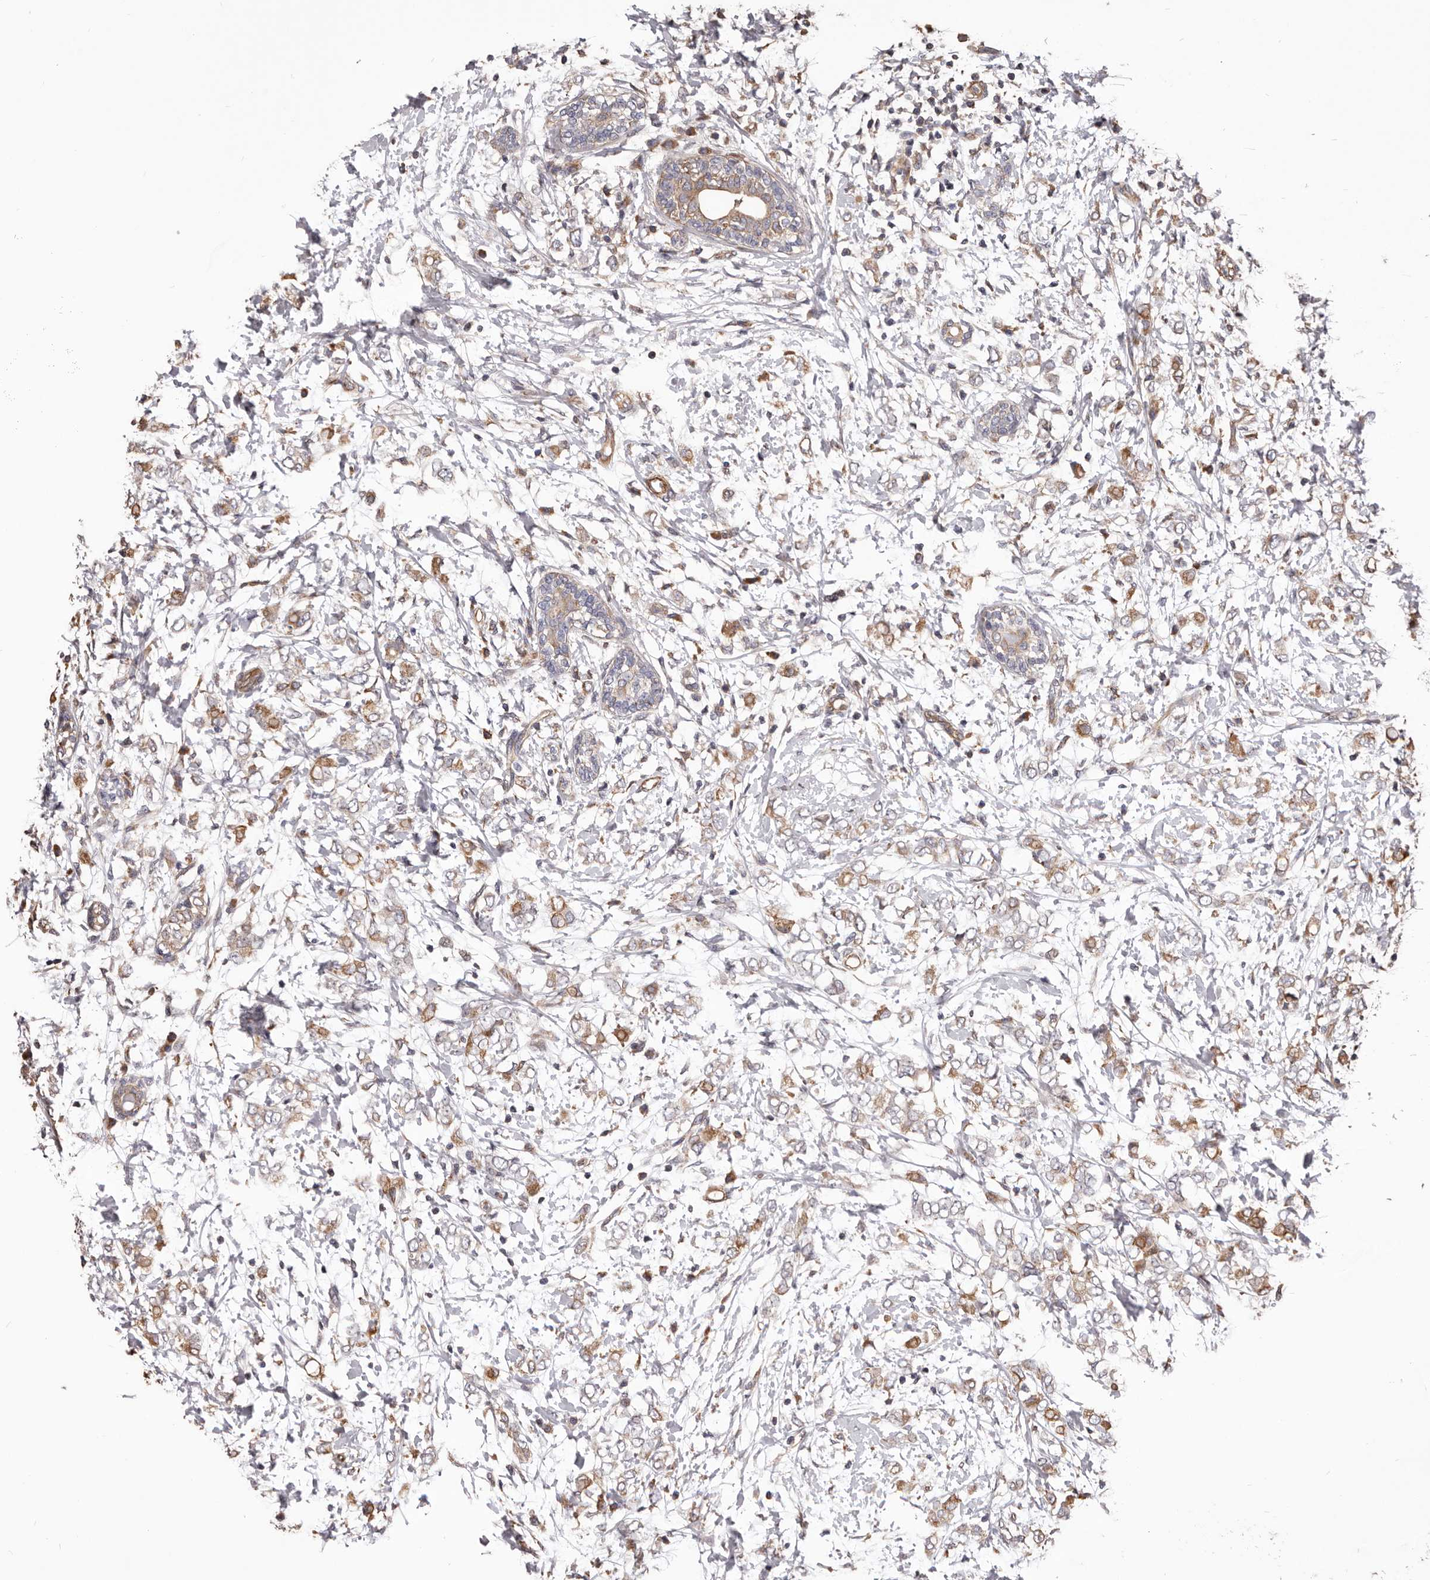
{"staining": {"intensity": "moderate", "quantity": "25%-75%", "location": "cytoplasmic/membranous"}, "tissue": "breast cancer", "cell_type": "Tumor cells", "image_type": "cancer", "snomed": [{"axis": "morphology", "description": "Normal tissue, NOS"}, {"axis": "morphology", "description": "Lobular carcinoma"}, {"axis": "topography", "description": "Breast"}], "caption": "About 25%-75% of tumor cells in human breast cancer show moderate cytoplasmic/membranous protein positivity as visualized by brown immunohistochemical staining.", "gene": "CEP104", "patient": {"sex": "female", "age": 47}}